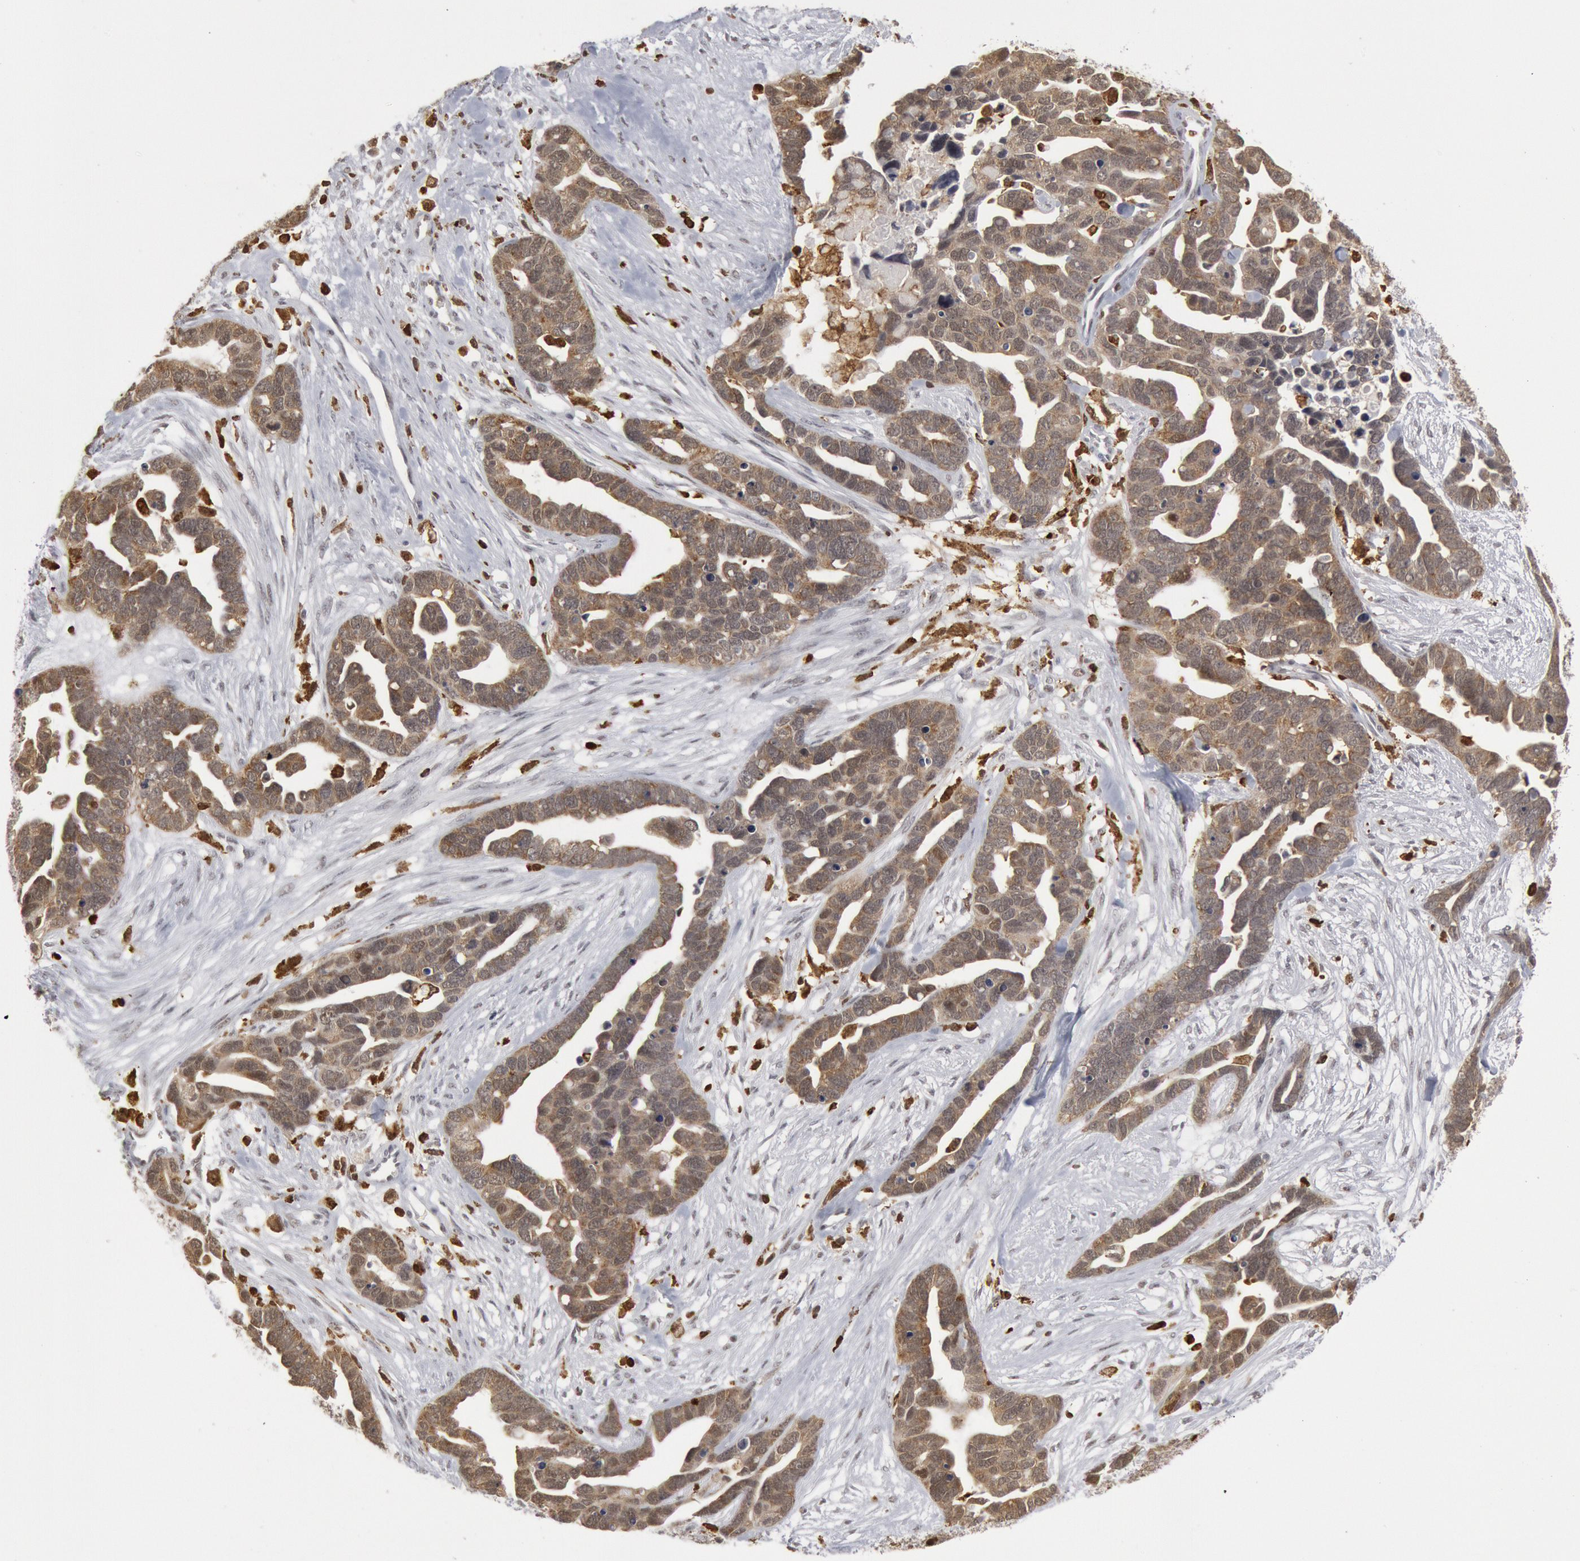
{"staining": {"intensity": "moderate", "quantity": ">75%", "location": "cytoplasmic/membranous"}, "tissue": "ovarian cancer", "cell_type": "Tumor cells", "image_type": "cancer", "snomed": [{"axis": "morphology", "description": "Cystadenocarcinoma, serous, NOS"}, {"axis": "topography", "description": "Ovary"}], "caption": "Ovarian serous cystadenocarcinoma stained with a brown dye demonstrates moderate cytoplasmic/membranous positive positivity in approximately >75% of tumor cells.", "gene": "PTPN6", "patient": {"sex": "female", "age": 54}}